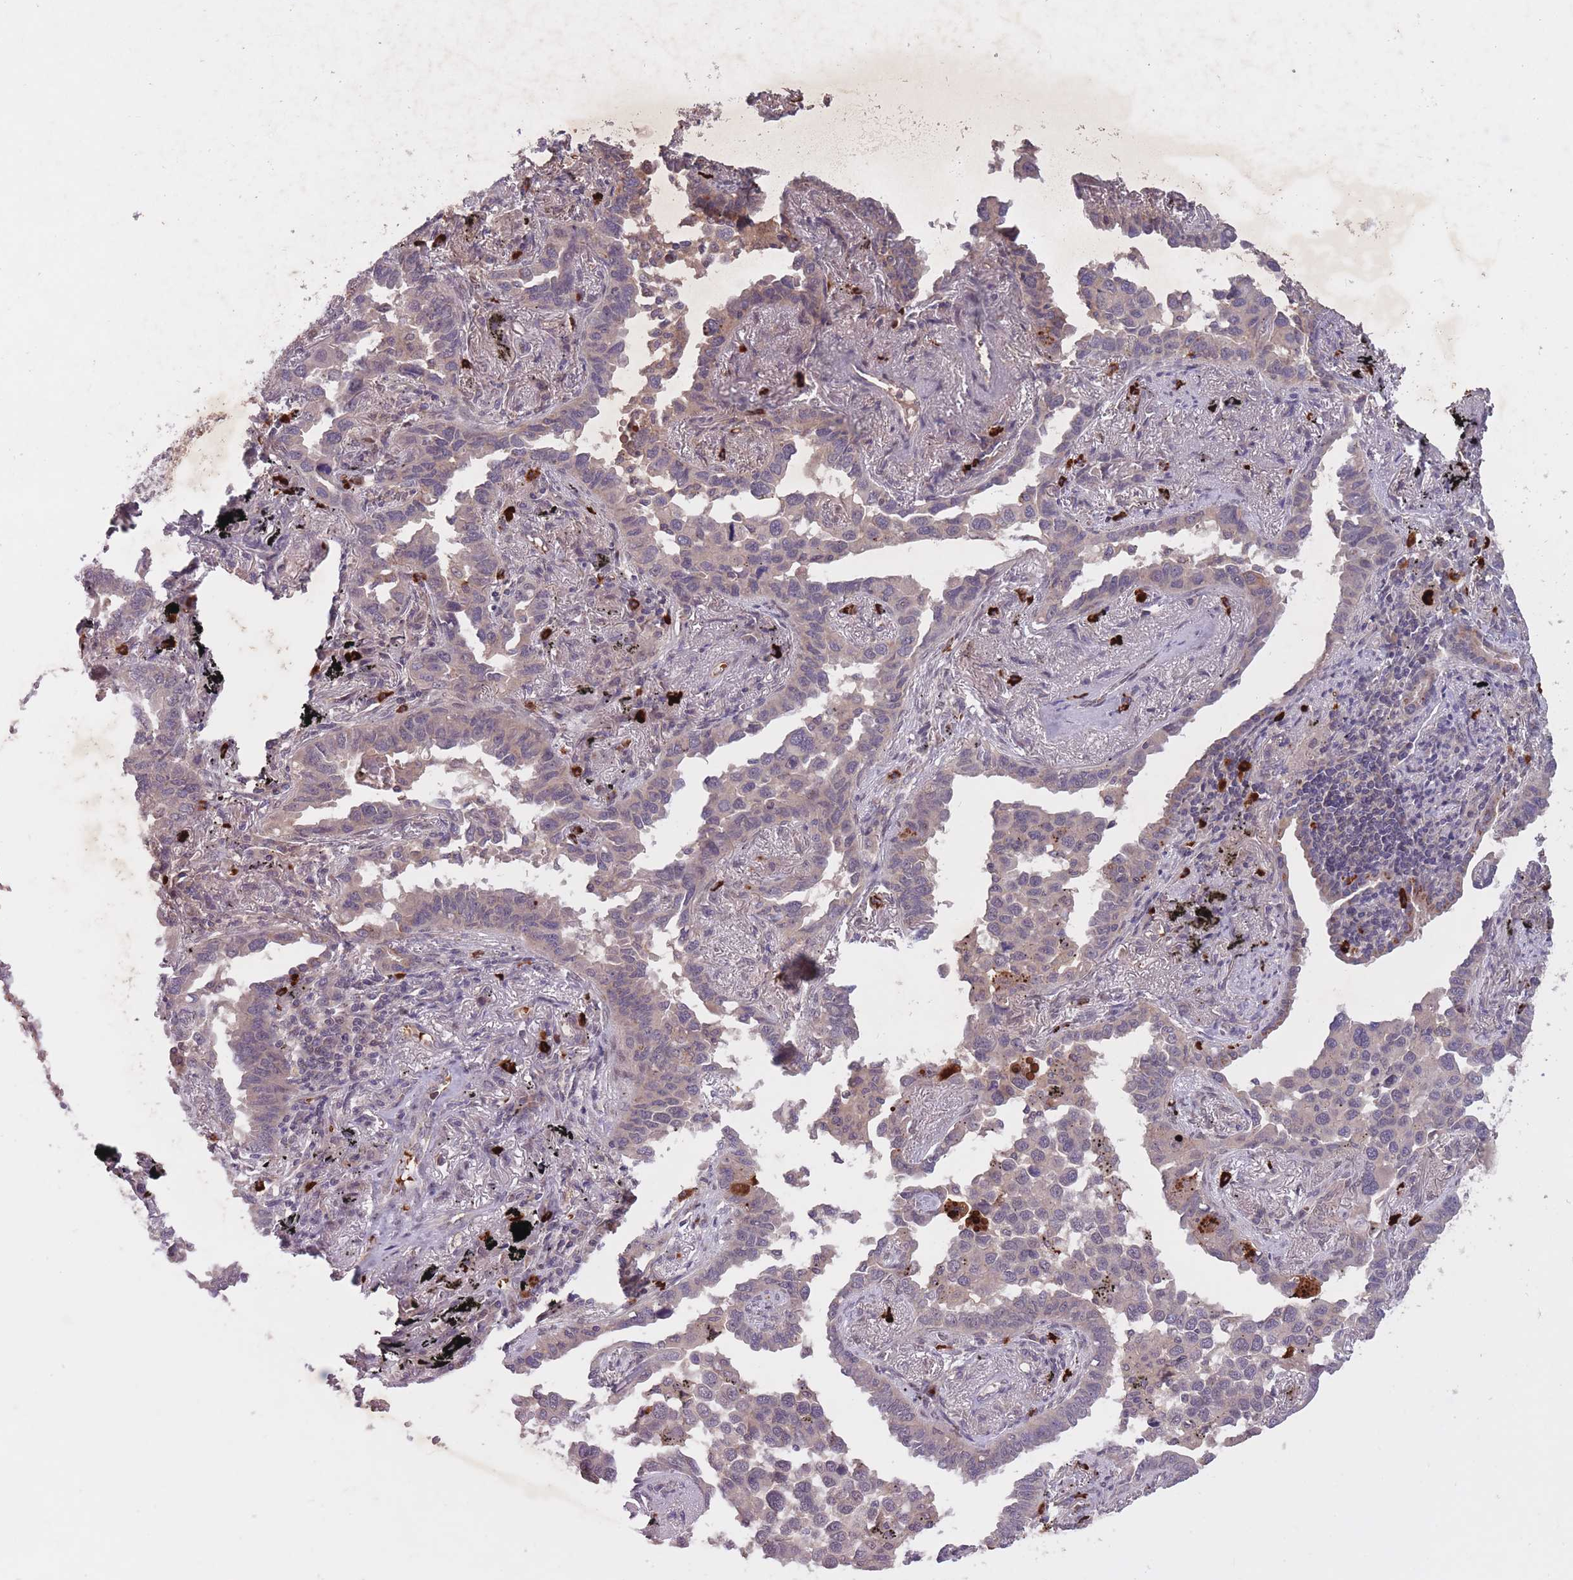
{"staining": {"intensity": "weak", "quantity": "<25%", "location": "cytoplasmic/membranous"}, "tissue": "lung cancer", "cell_type": "Tumor cells", "image_type": "cancer", "snomed": [{"axis": "morphology", "description": "Adenocarcinoma, NOS"}, {"axis": "topography", "description": "Lung"}], "caption": "Immunohistochemistry micrograph of neoplastic tissue: human lung cancer stained with DAB (3,3'-diaminobenzidine) exhibits no significant protein positivity in tumor cells.", "gene": "SECTM1", "patient": {"sex": "male", "age": 67}}